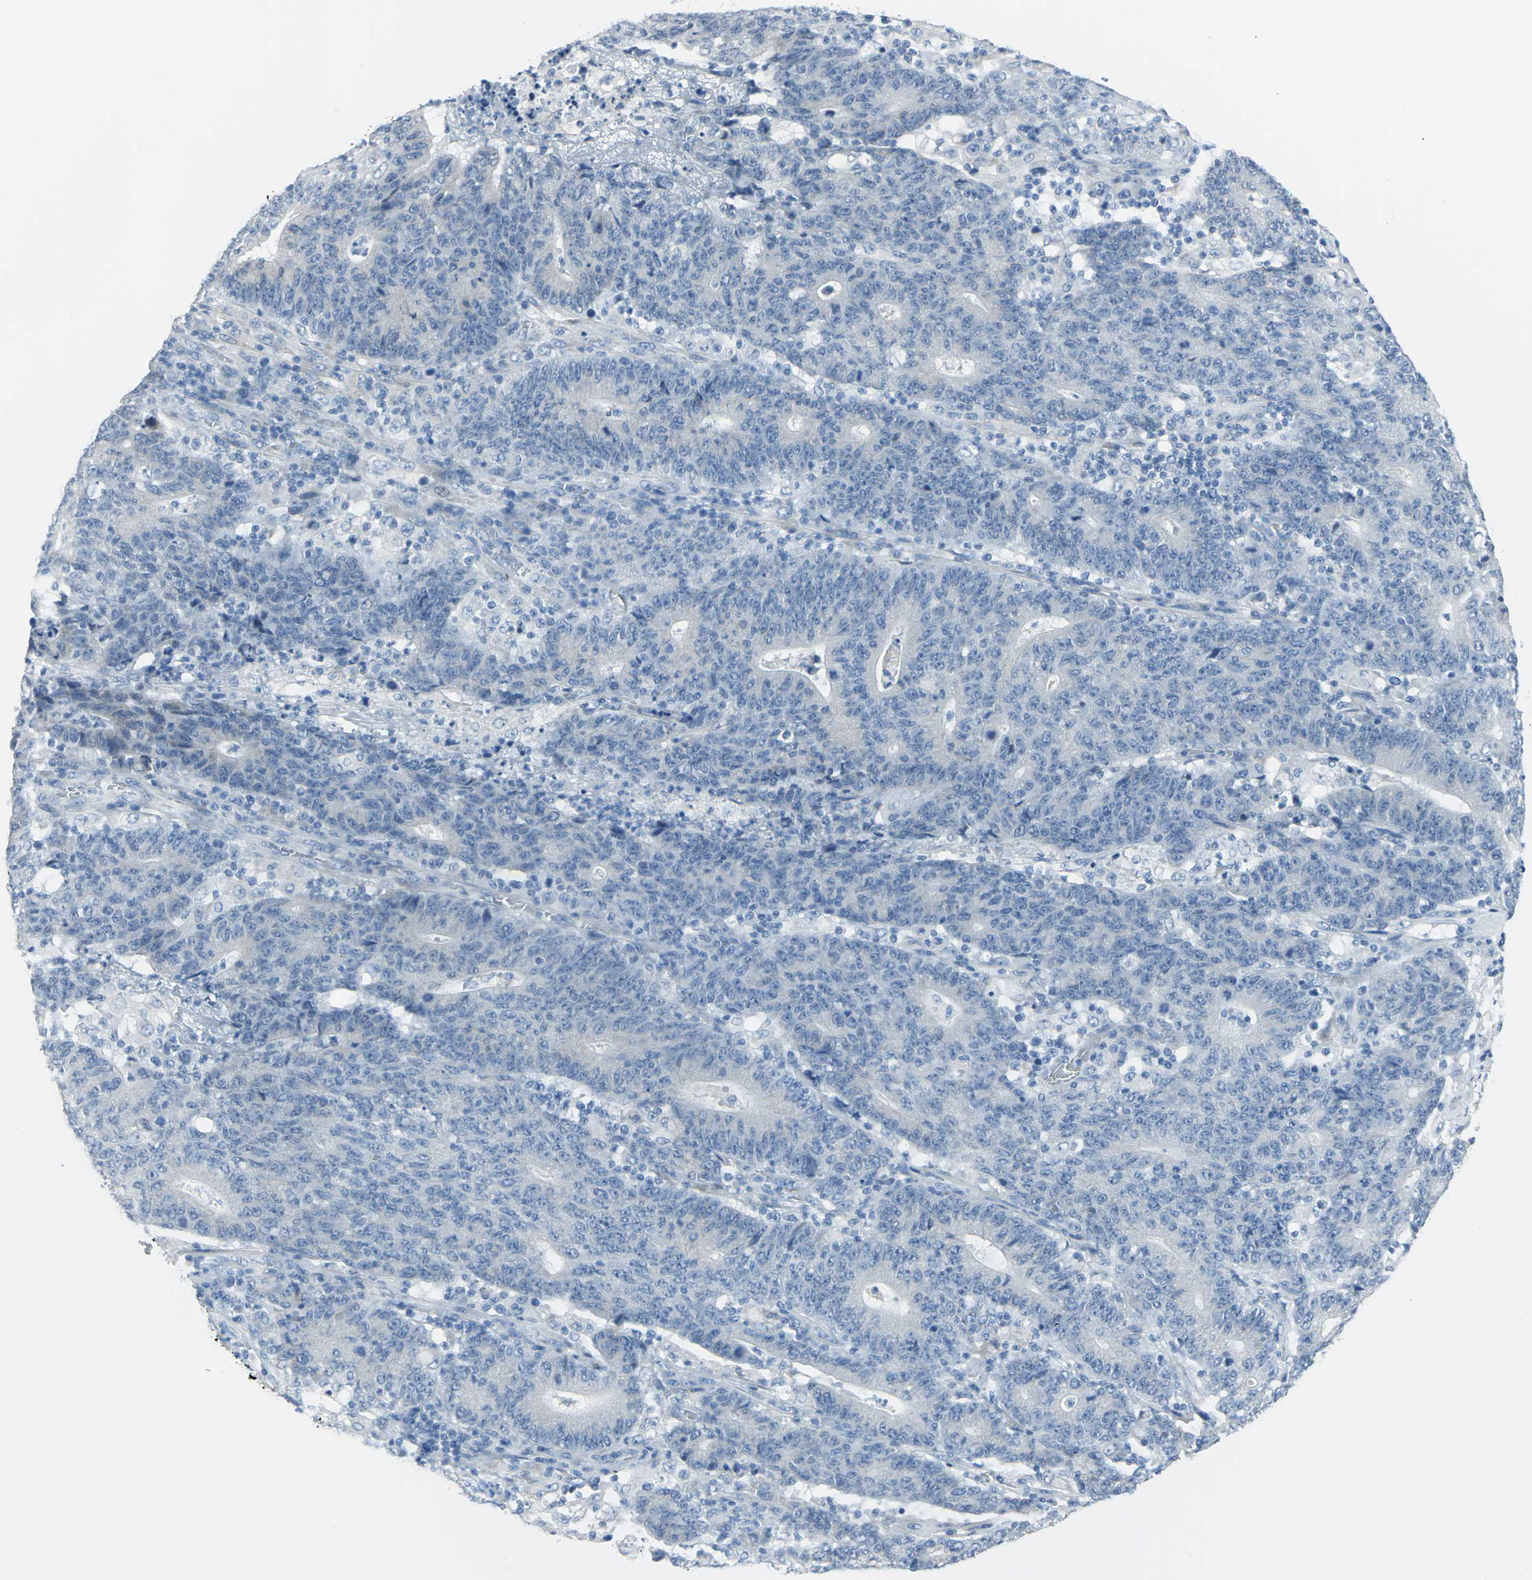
{"staining": {"intensity": "negative", "quantity": "none", "location": "none"}, "tissue": "colorectal cancer", "cell_type": "Tumor cells", "image_type": "cancer", "snomed": [{"axis": "morphology", "description": "Normal tissue, NOS"}, {"axis": "morphology", "description": "Adenocarcinoma, NOS"}, {"axis": "topography", "description": "Colon"}], "caption": "Tumor cells show no significant protein expression in adenocarcinoma (colorectal).", "gene": "CYB5A", "patient": {"sex": "female", "age": 75}}